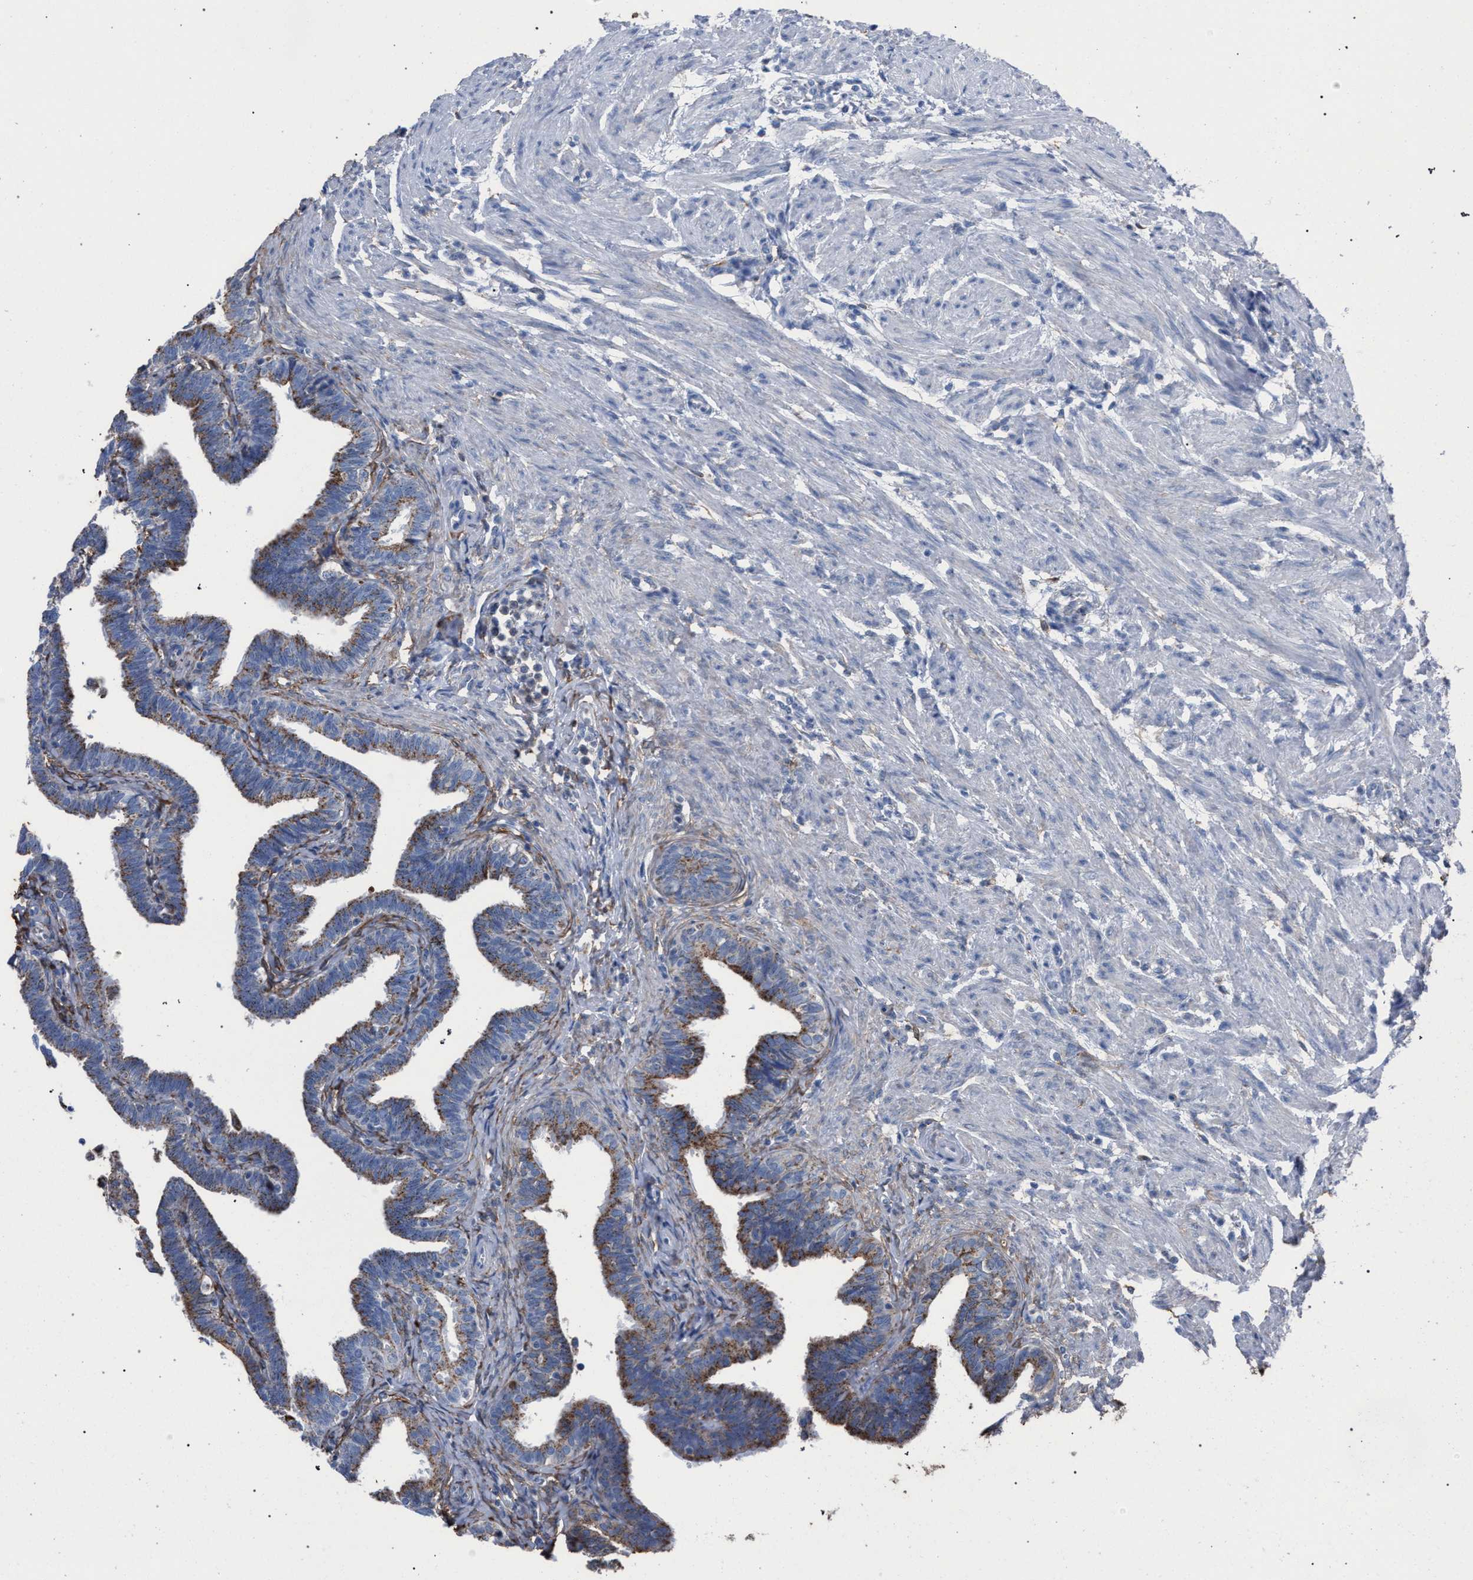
{"staining": {"intensity": "moderate", "quantity": ">75%", "location": "cytoplasmic/membranous"}, "tissue": "fallopian tube", "cell_type": "Glandular cells", "image_type": "normal", "snomed": [{"axis": "morphology", "description": "Normal tissue, NOS"}, {"axis": "topography", "description": "Fallopian tube"}, {"axis": "topography", "description": "Ovary"}], "caption": "Benign fallopian tube was stained to show a protein in brown. There is medium levels of moderate cytoplasmic/membranous expression in approximately >75% of glandular cells. Using DAB (brown) and hematoxylin (blue) stains, captured at high magnification using brightfield microscopy.", "gene": "HSD17B4", "patient": {"sex": "female", "age": 23}}